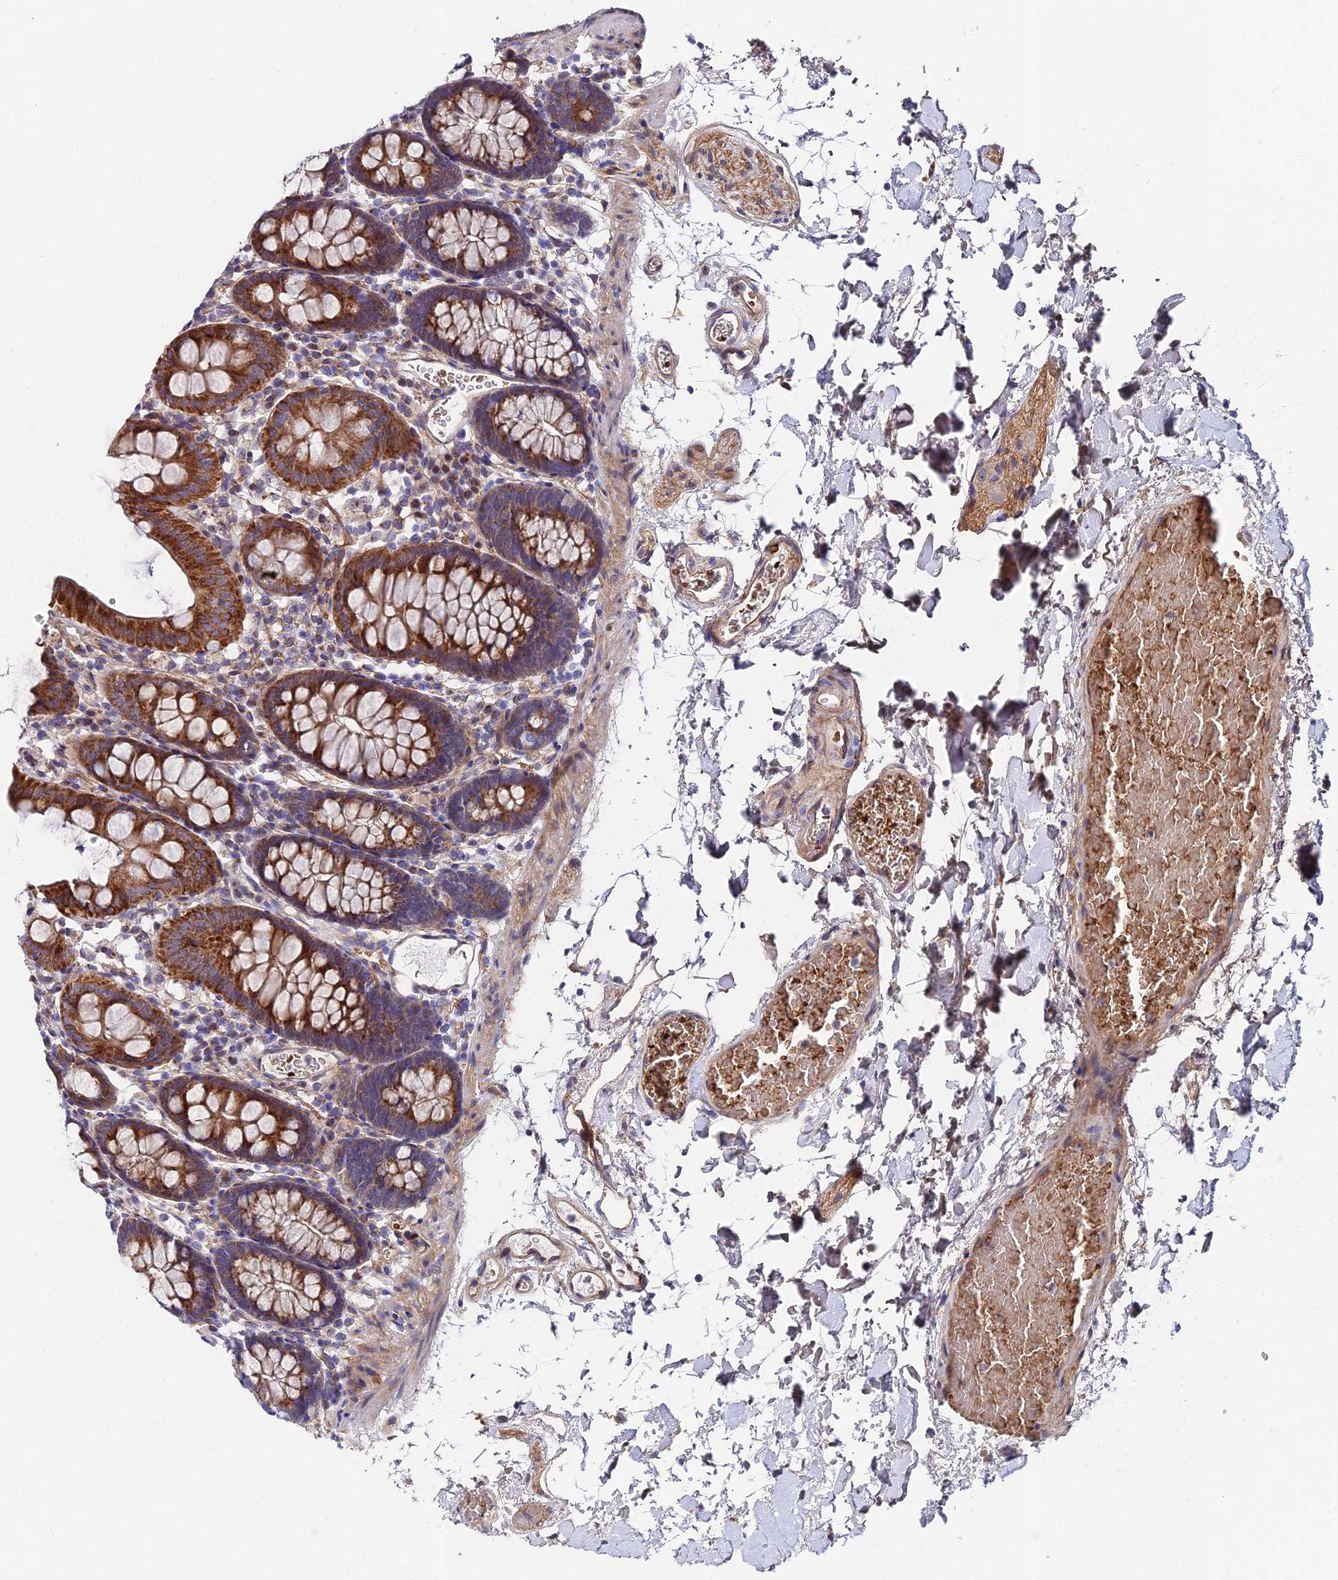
{"staining": {"intensity": "negative", "quantity": "none", "location": "none"}, "tissue": "colon", "cell_type": "Endothelial cells", "image_type": "normal", "snomed": [{"axis": "morphology", "description": "Normal tissue, NOS"}, {"axis": "topography", "description": "Colon"}], "caption": "This is an immunohistochemistry (IHC) histopathology image of unremarkable human colon. There is no staining in endothelial cells.", "gene": "ADGRF3", "patient": {"sex": "male", "age": 75}}